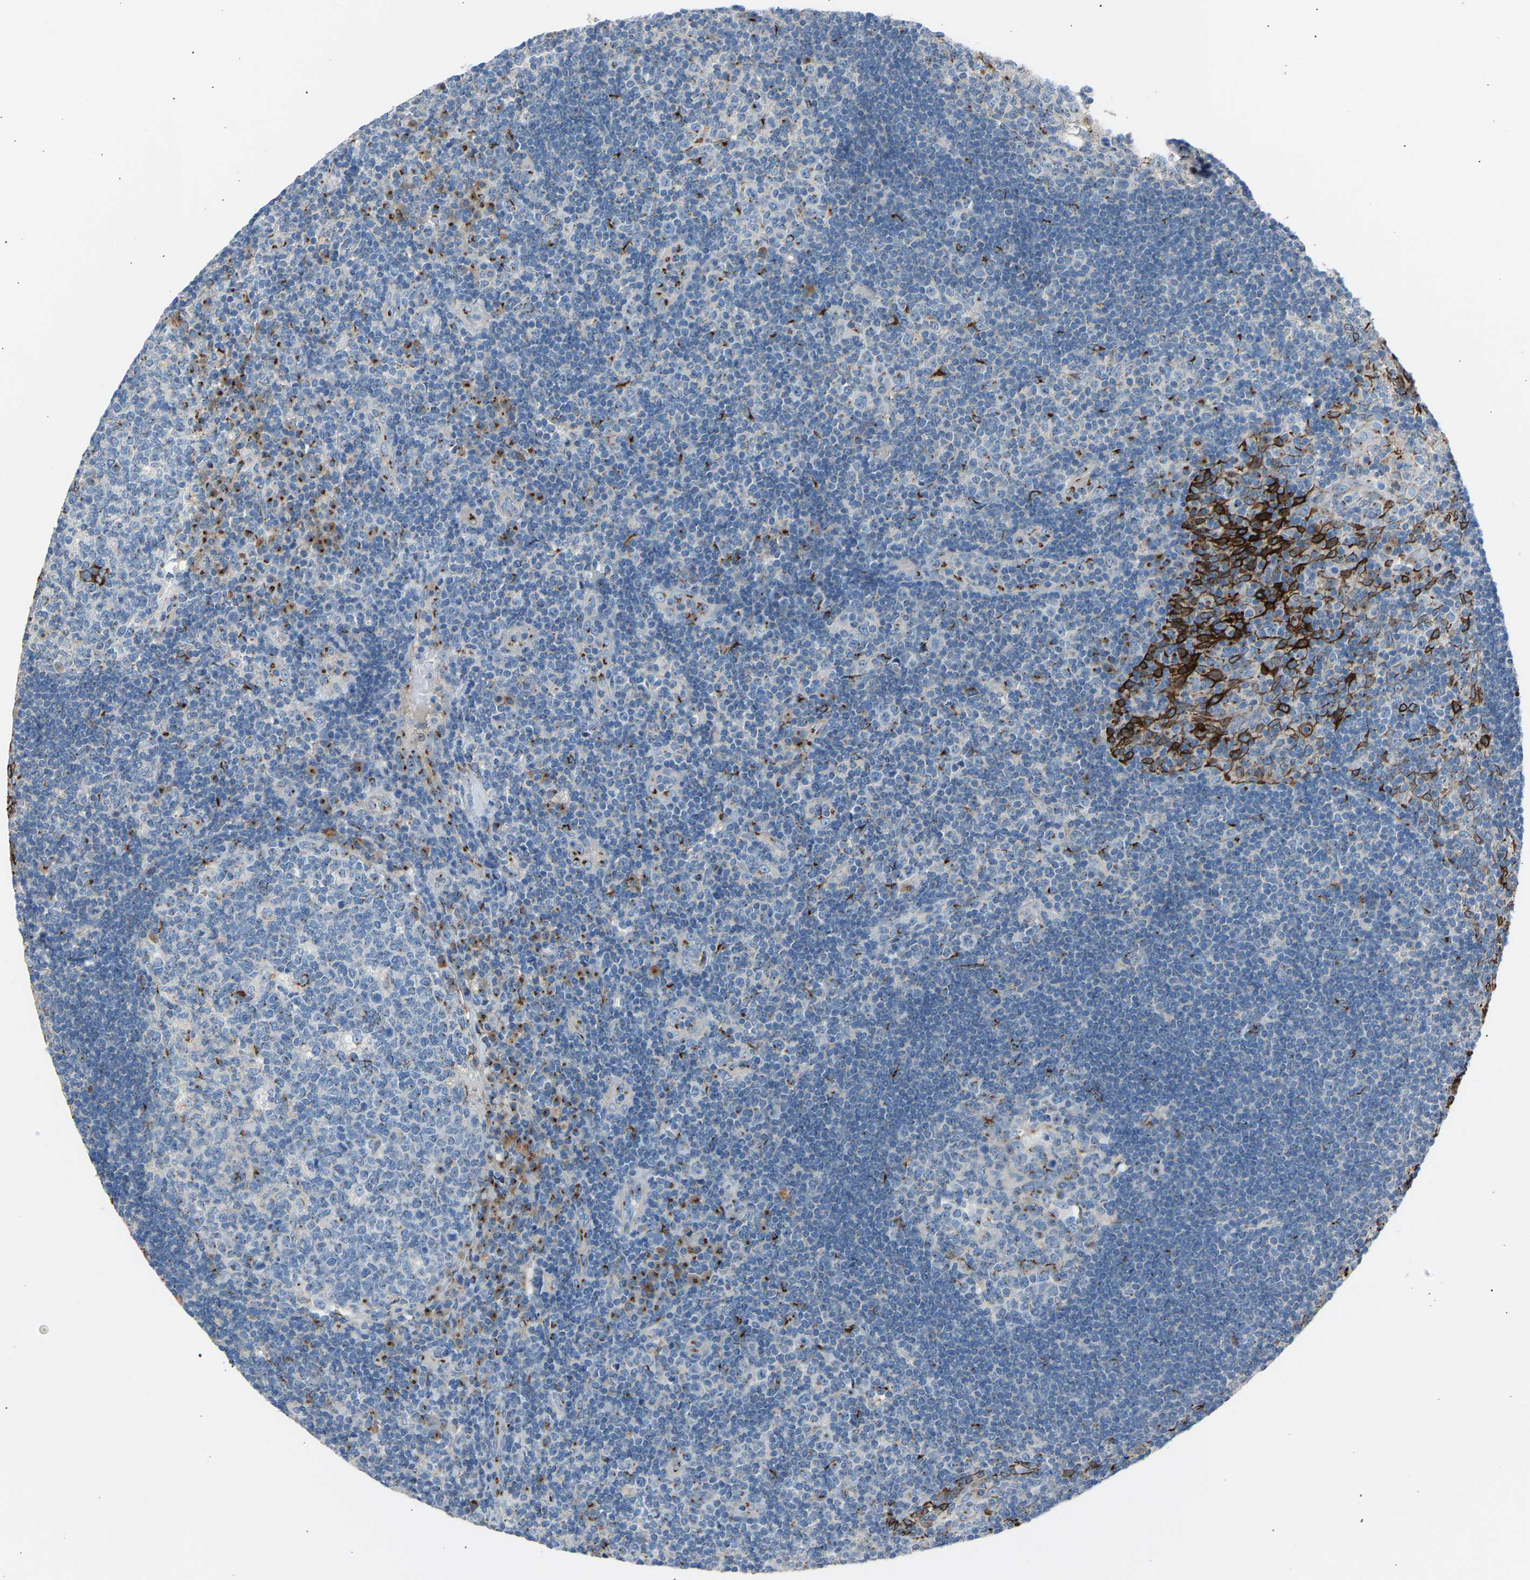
{"staining": {"intensity": "moderate", "quantity": "<25%", "location": "cytoplasmic/membranous"}, "tissue": "tonsil", "cell_type": "Germinal center cells", "image_type": "normal", "snomed": [{"axis": "morphology", "description": "Normal tissue, NOS"}, {"axis": "topography", "description": "Tonsil"}], "caption": "Immunohistochemistry staining of benign tonsil, which displays low levels of moderate cytoplasmic/membranous positivity in approximately <25% of germinal center cells indicating moderate cytoplasmic/membranous protein staining. The staining was performed using DAB (brown) for protein detection and nuclei were counterstained in hematoxylin (blue).", "gene": "CYREN", "patient": {"sex": "female", "age": 40}}